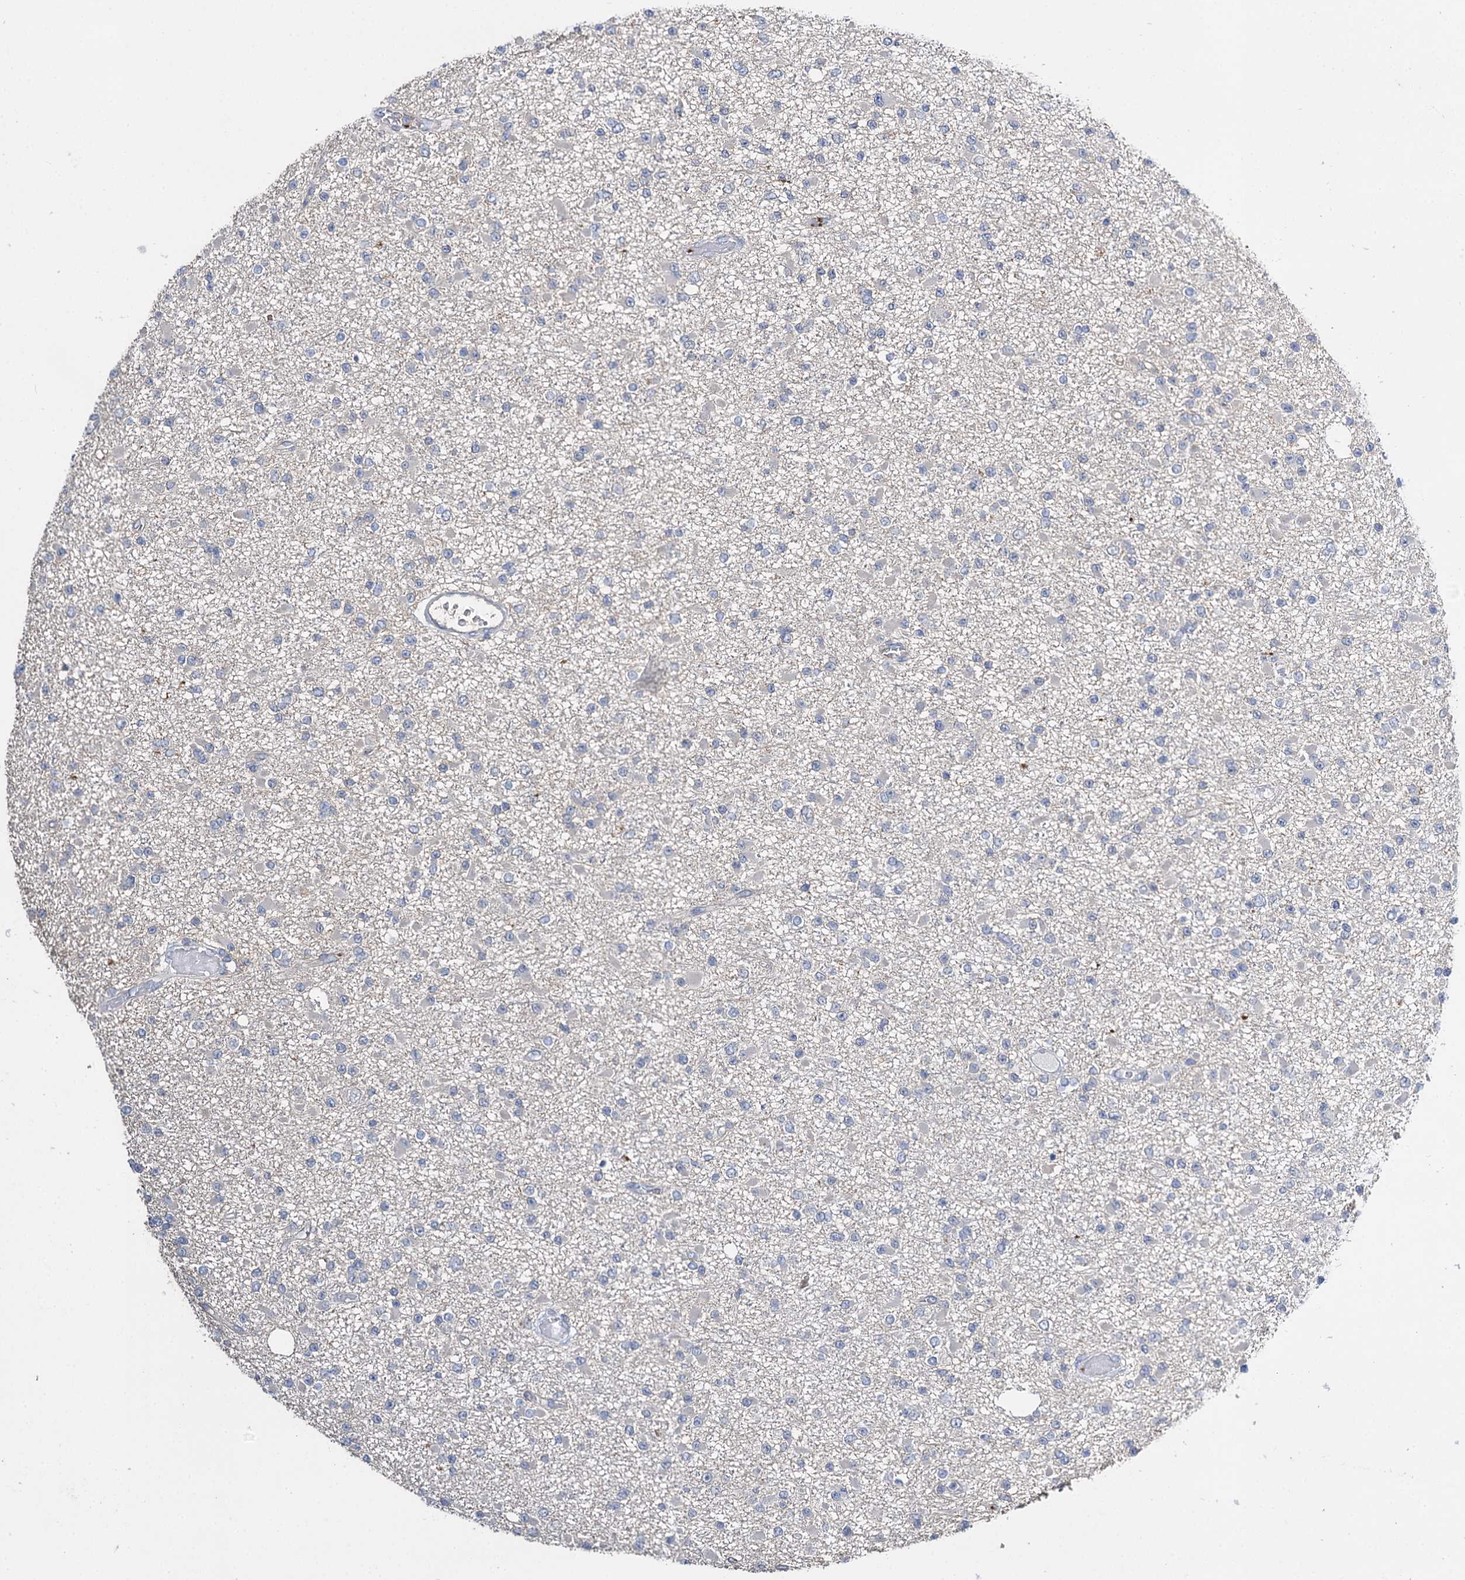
{"staining": {"intensity": "negative", "quantity": "none", "location": "none"}, "tissue": "glioma", "cell_type": "Tumor cells", "image_type": "cancer", "snomed": [{"axis": "morphology", "description": "Glioma, malignant, Low grade"}, {"axis": "topography", "description": "Brain"}], "caption": "IHC image of human glioma stained for a protein (brown), which shows no staining in tumor cells.", "gene": "DNAH6", "patient": {"sex": "female", "age": 22}}